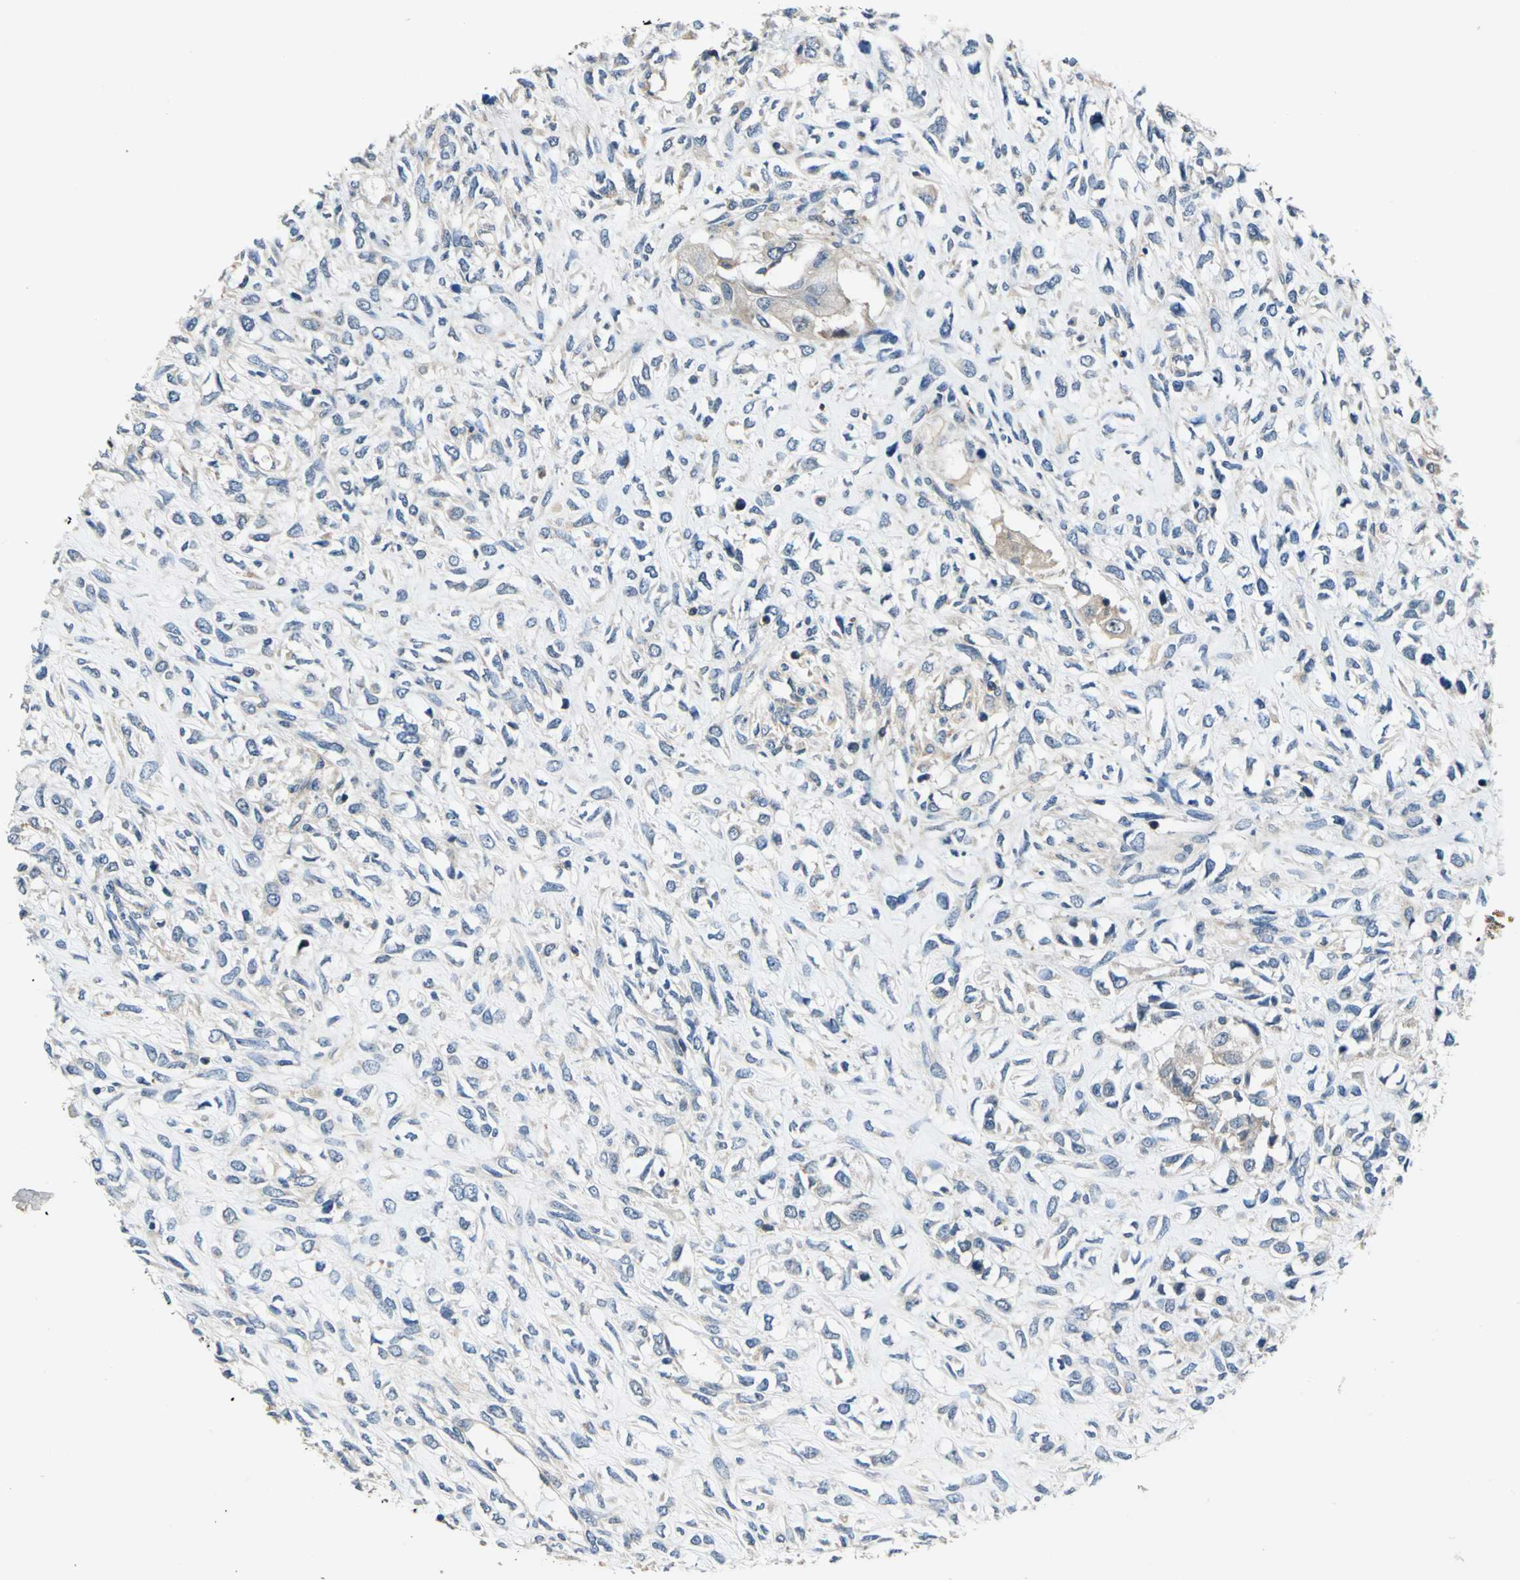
{"staining": {"intensity": "weak", "quantity": "<25%", "location": "cytoplasmic/membranous"}, "tissue": "head and neck cancer", "cell_type": "Tumor cells", "image_type": "cancer", "snomed": [{"axis": "morphology", "description": "Necrosis, NOS"}, {"axis": "morphology", "description": "Neoplasm, malignant, NOS"}, {"axis": "topography", "description": "Salivary gland"}, {"axis": "topography", "description": "Head-Neck"}], "caption": "Immunohistochemistry (IHC) photomicrograph of head and neck malignant neoplasm stained for a protein (brown), which shows no expression in tumor cells. (Immunohistochemistry (IHC), brightfield microscopy, high magnification).", "gene": "DDX3Y", "patient": {"sex": "male", "age": 43}}